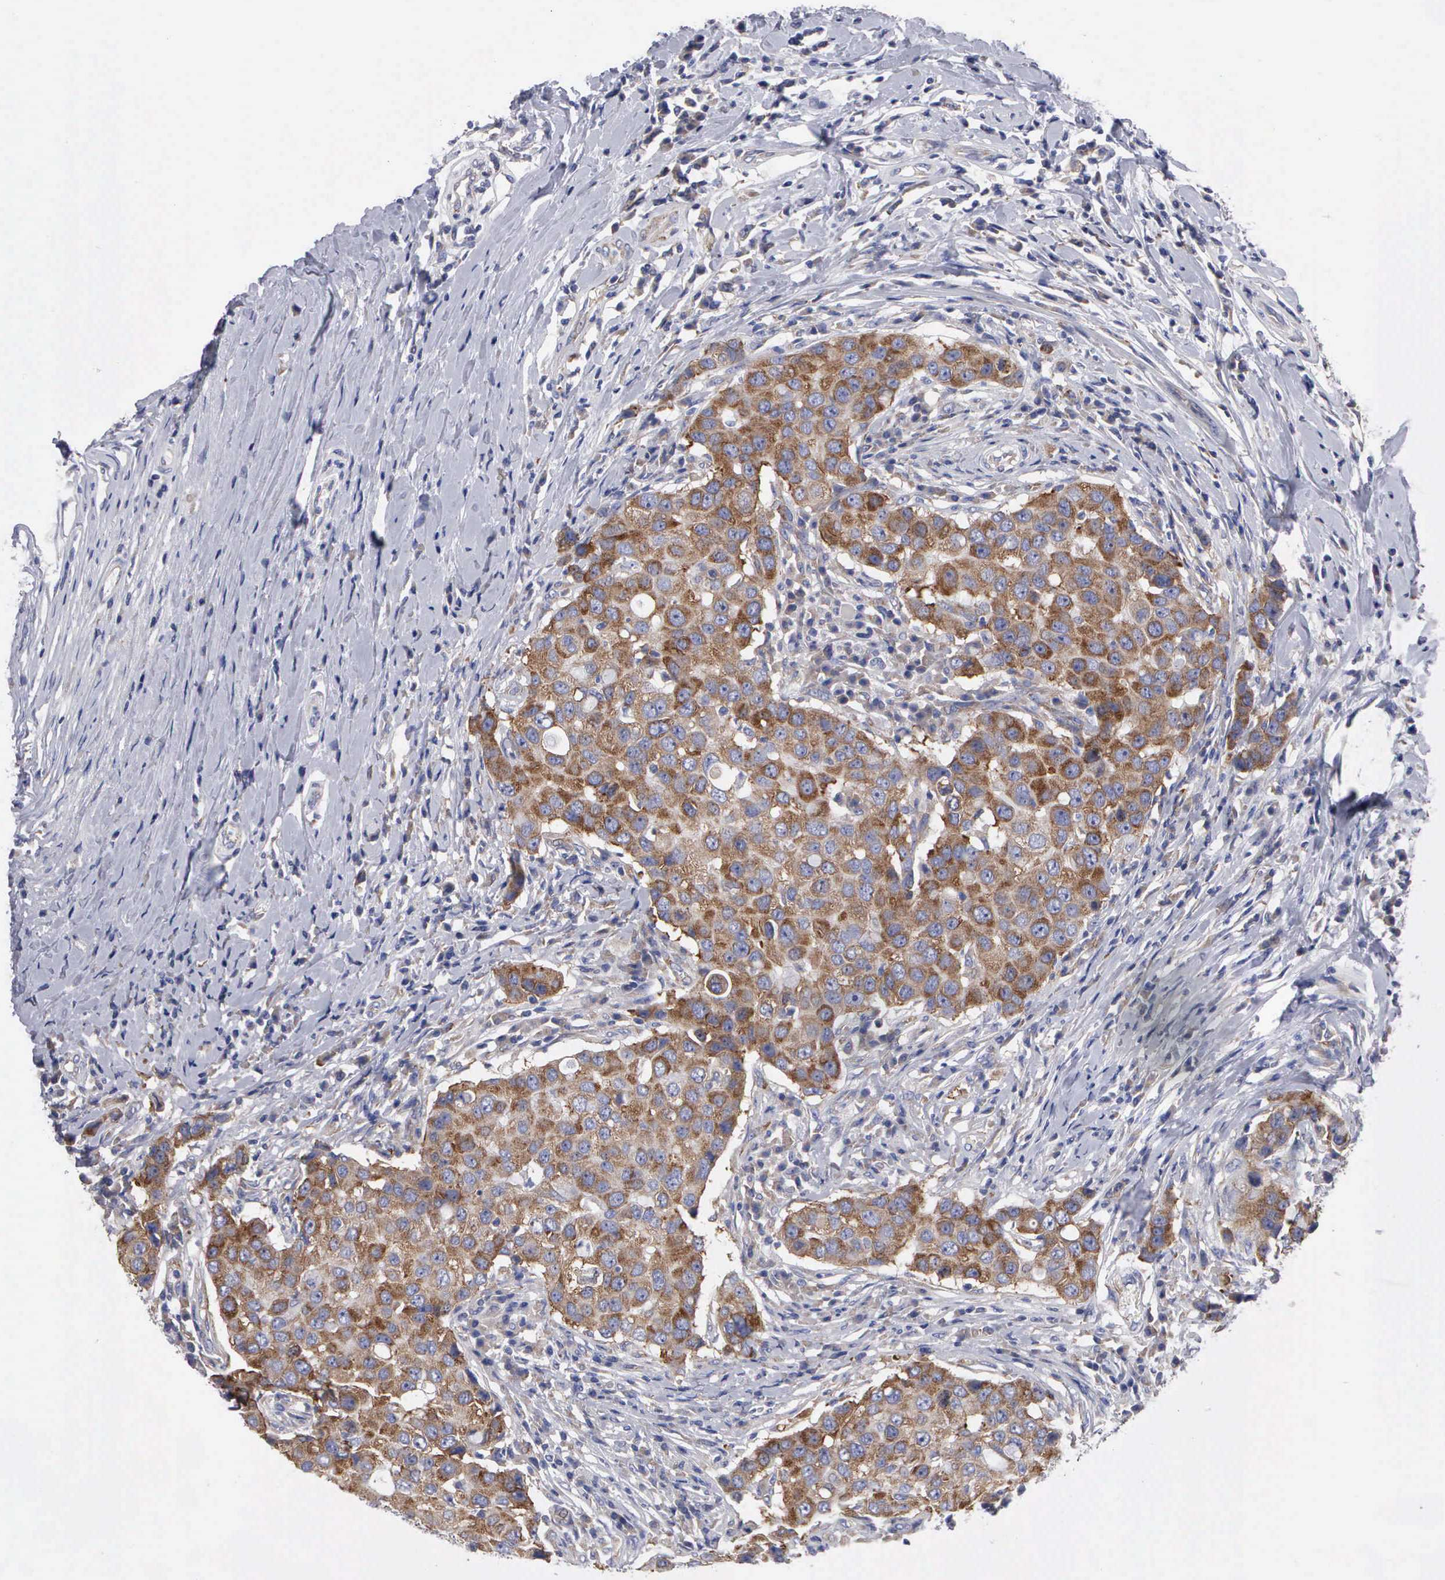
{"staining": {"intensity": "moderate", "quantity": ">75%", "location": "cytoplasmic/membranous"}, "tissue": "breast cancer", "cell_type": "Tumor cells", "image_type": "cancer", "snomed": [{"axis": "morphology", "description": "Duct carcinoma"}, {"axis": "topography", "description": "Breast"}], "caption": "Moderate cytoplasmic/membranous positivity for a protein is identified in approximately >75% of tumor cells of infiltrating ductal carcinoma (breast) using IHC.", "gene": "TXLNG", "patient": {"sex": "female", "age": 27}}